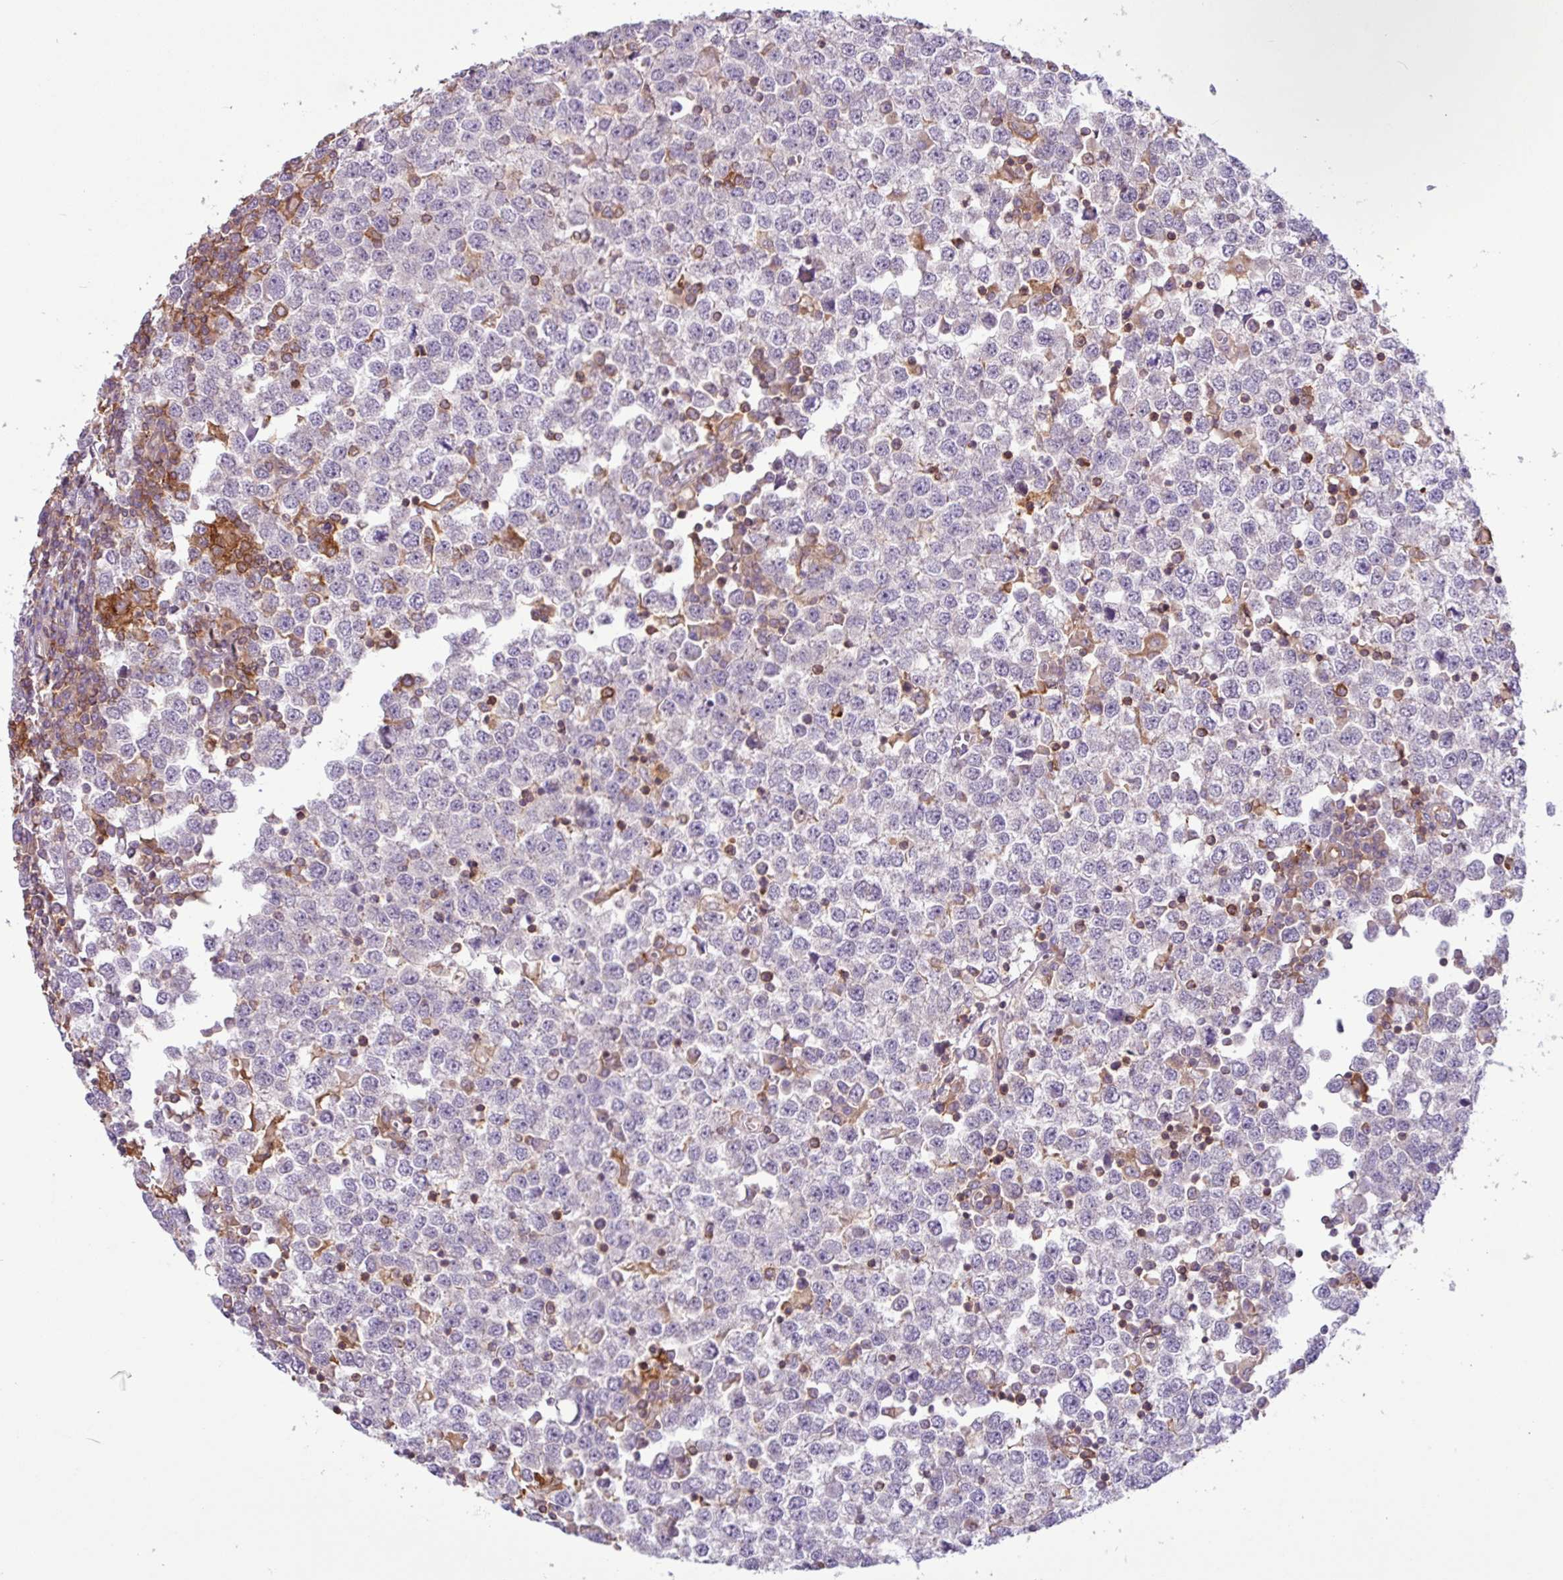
{"staining": {"intensity": "negative", "quantity": "none", "location": "none"}, "tissue": "testis cancer", "cell_type": "Tumor cells", "image_type": "cancer", "snomed": [{"axis": "morphology", "description": "Seminoma, NOS"}, {"axis": "topography", "description": "Testis"}], "caption": "Photomicrograph shows no significant protein expression in tumor cells of testis cancer.", "gene": "ACTR3", "patient": {"sex": "male", "age": 65}}